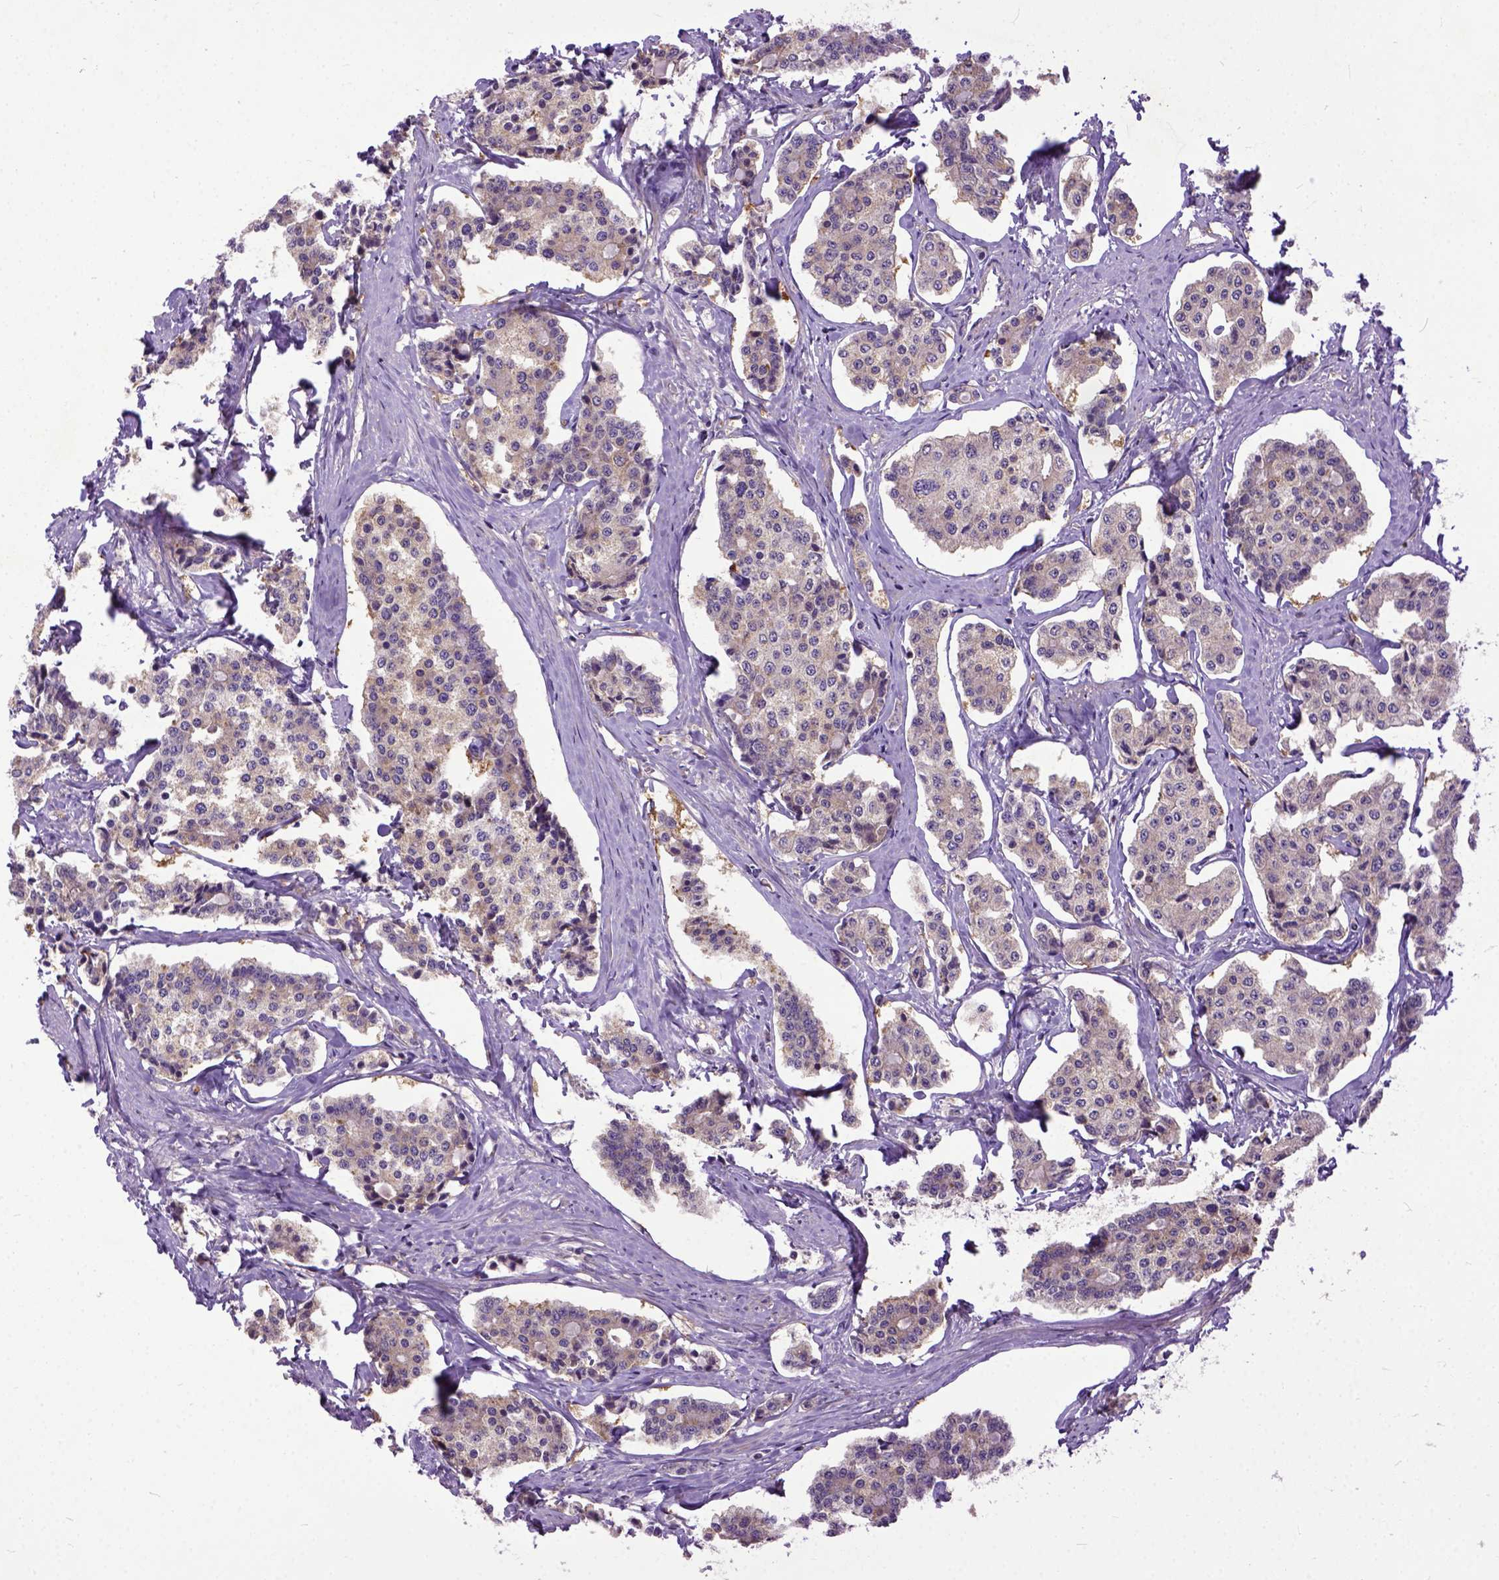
{"staining": {"intensity": "weak", "quantity": ">75%", "location": "cytoplasmic/membranous"}, "tissue": "carcinoid", "cell_type": "Tumor cells", "image_type": "cancer", "snomed": [{"axis": "morphology", "description": "Carcinoid, malignant, NOS"}, {"axis": "topography", "description": "Small intestine"}], "caption": "Carcinoid tissue exhibits weak cytoplasmic/membranous staining in about >75% of tumor cells", "gene": "CPNE1", "patient": {"sex": "female", "age": 65}}